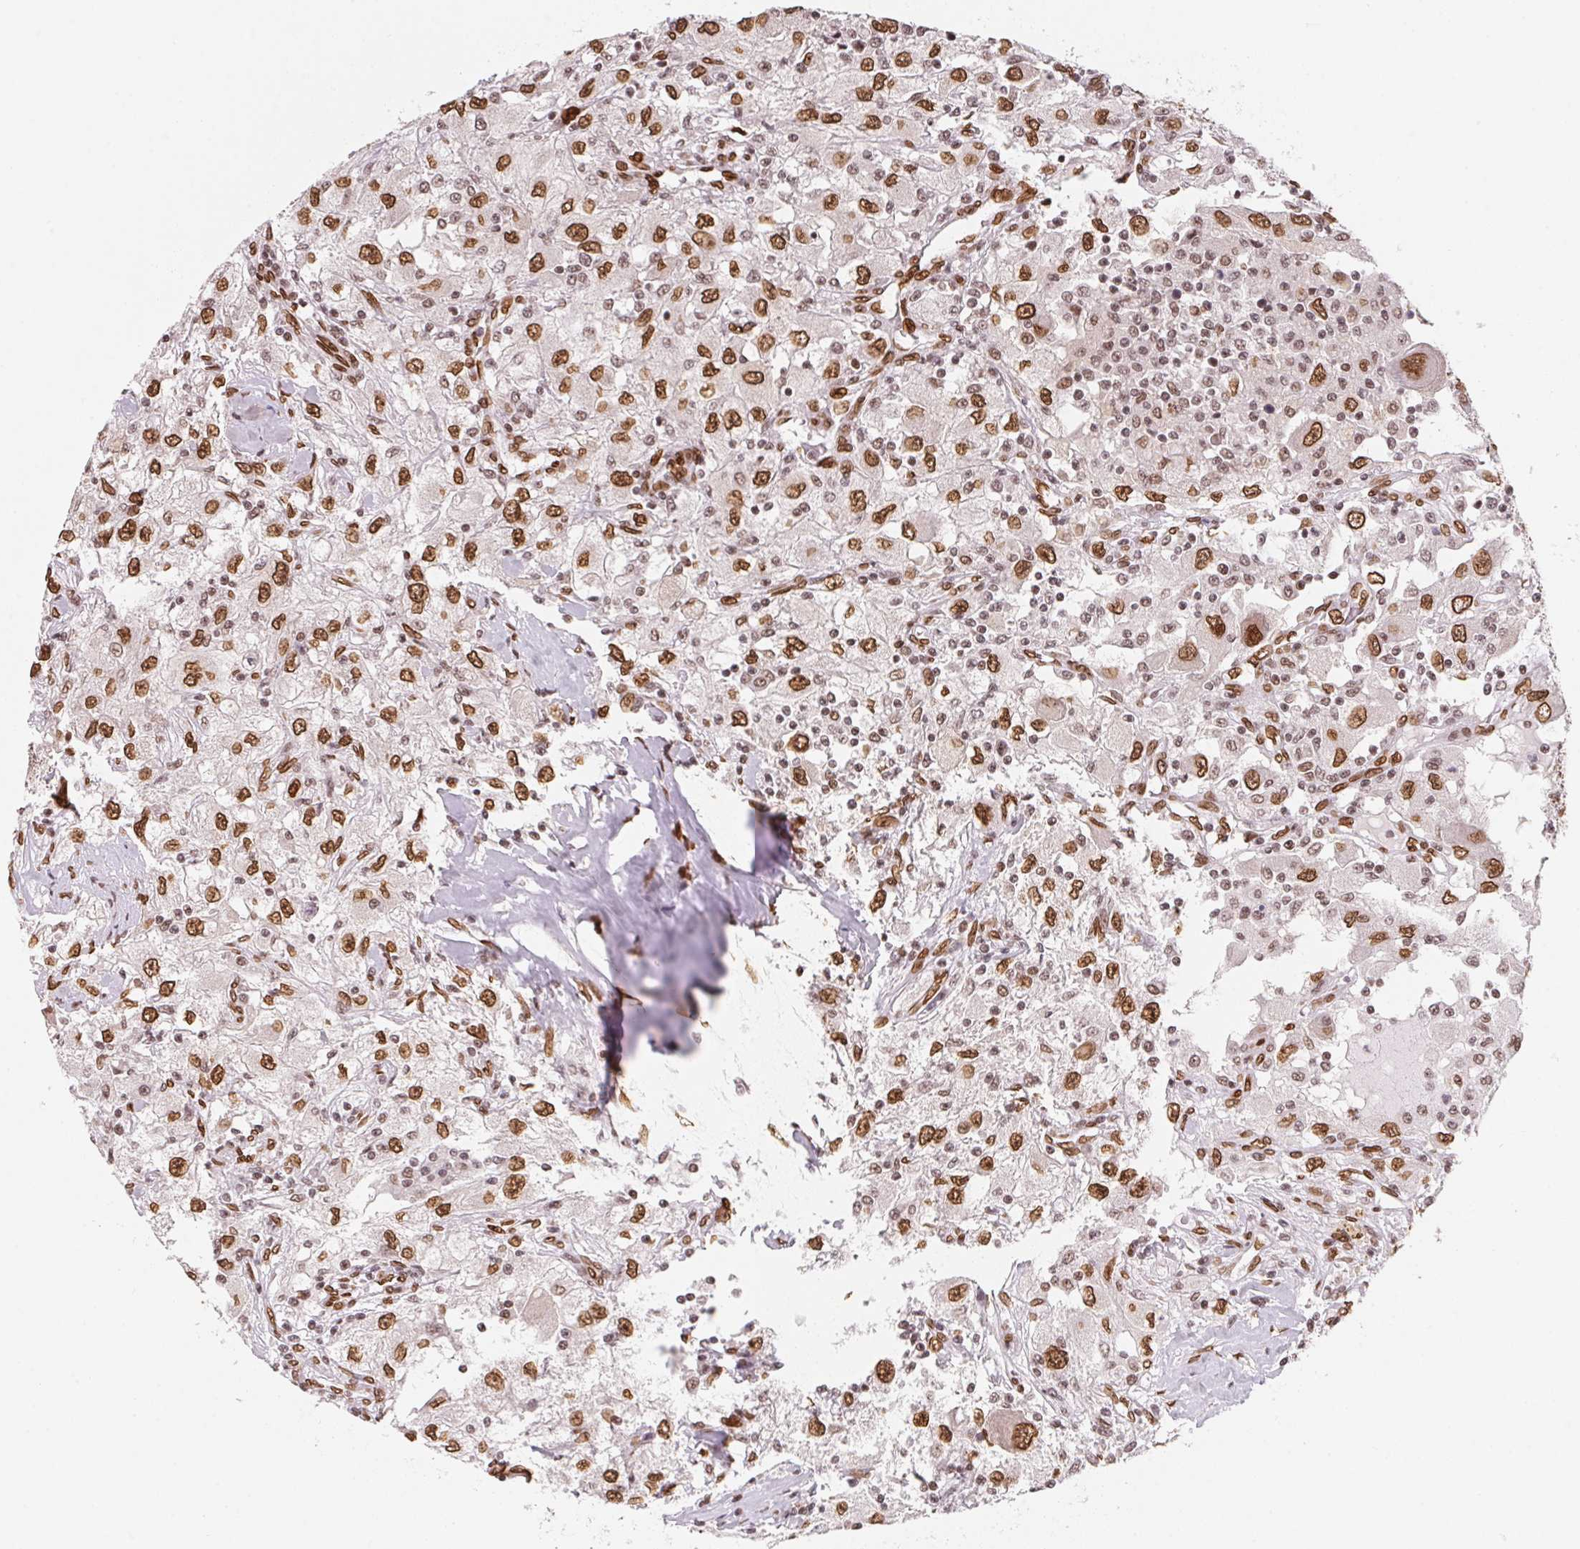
{"staining": {"intensity": "strong", "quantity": ">75%", "location": "cytoplasmic/membranous,nuclear"}, "tissue": "renal cancer", "cell_type": "Tumor cells", "image_type": "cancer", "snomed": [{"axis": "morphology", "description": "Adenocarcinoma, NOS"}, {"axis": "topography", "description": "Kidney"}], "caption": "Protein staining demonstrates strong cytoplasmic/membranous and nuclear positivity in about >75% of tumor cells in renal cancer (adenocarcinoma).", "gene": "SAP30BP", "patient": {"sex": "female", "age": 67}}